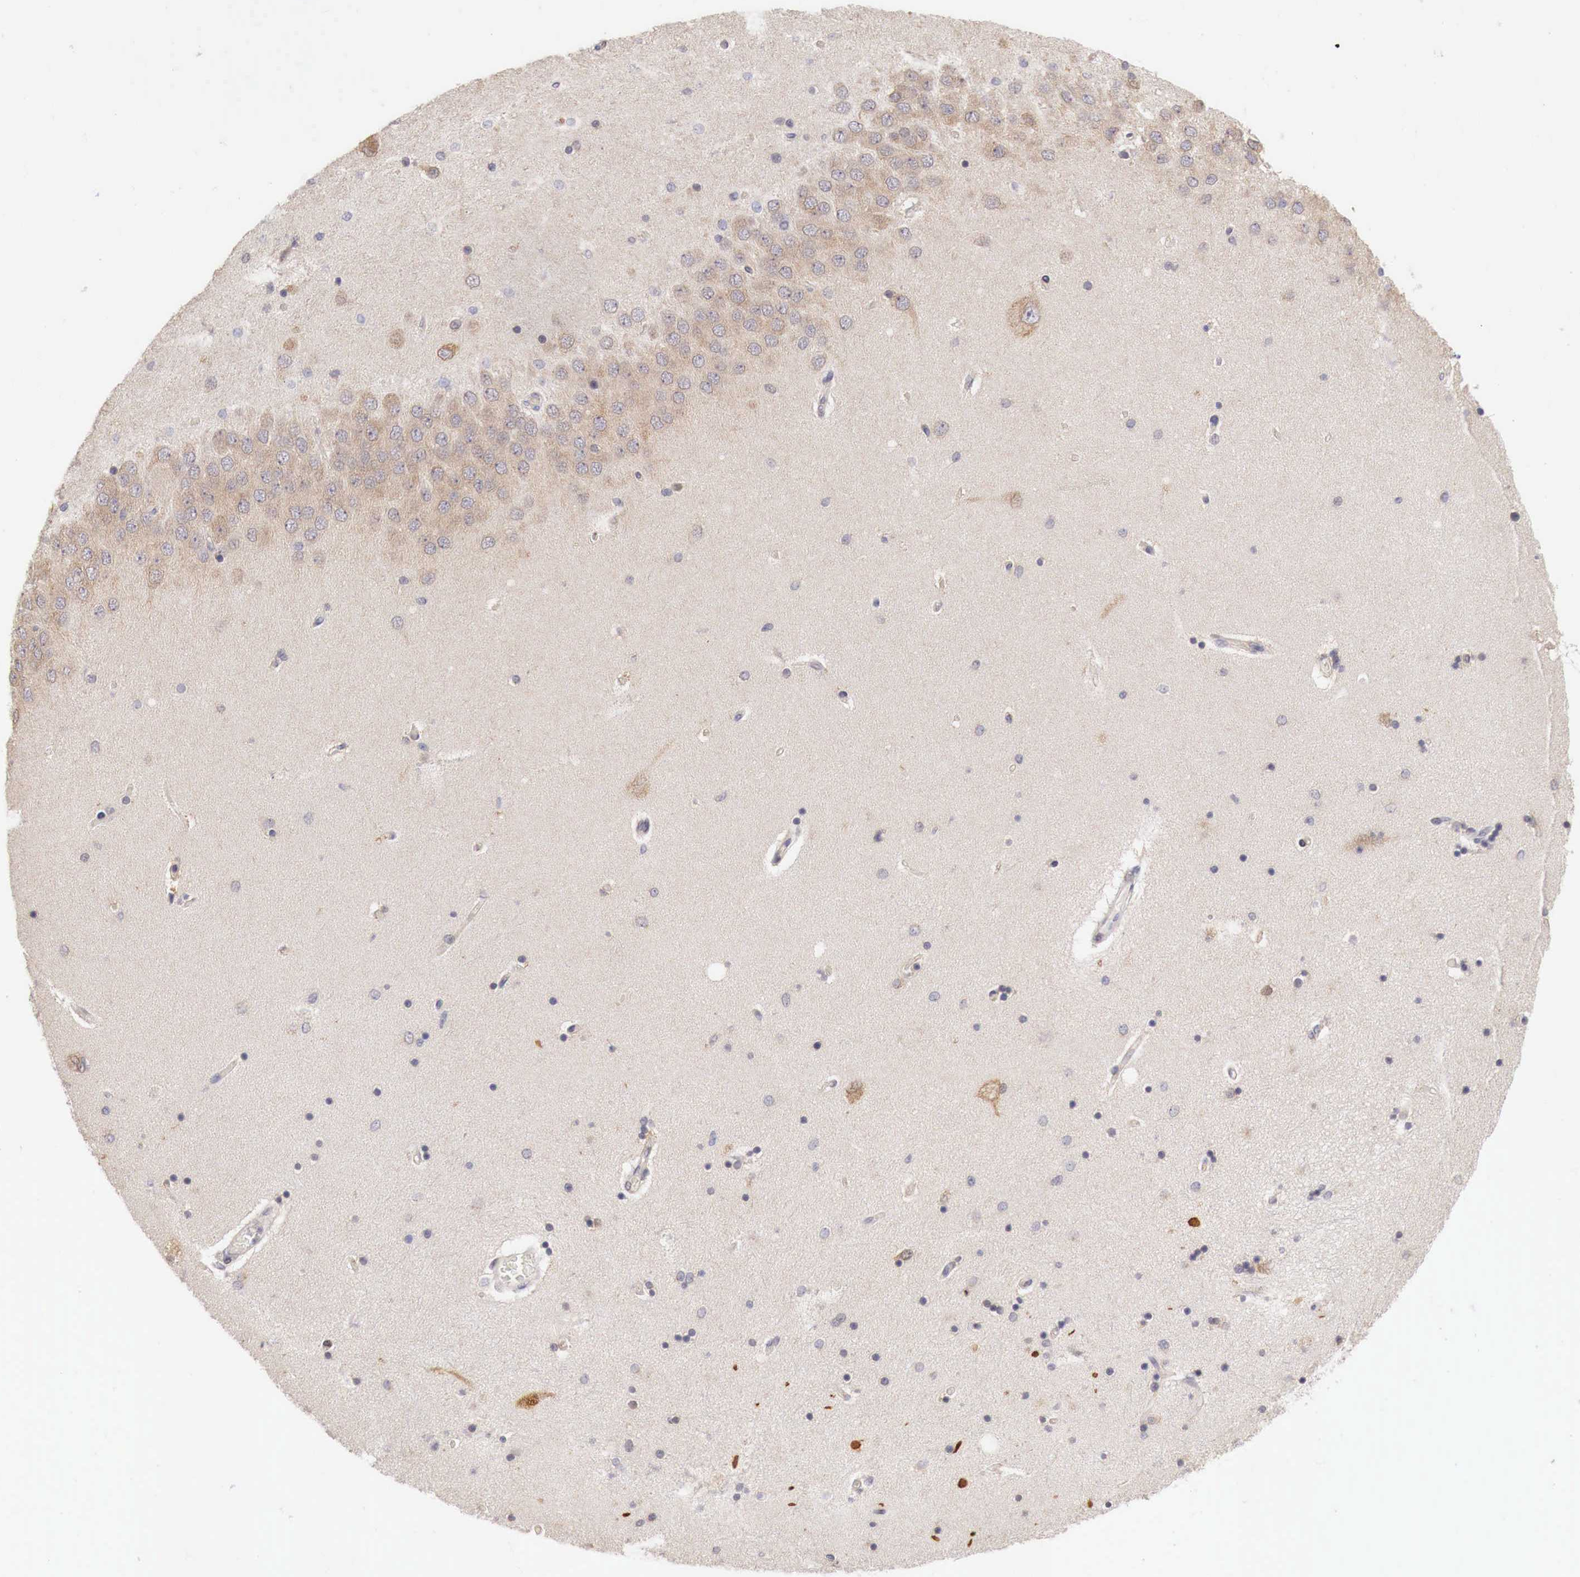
{"staining": {"intensity": "weak", "quantity": "25%-75%", "location": "nuclear"}, "tissue": "hippocampus", "cell_type": "Glial cells", "image_type": "normal", "snomed": [{"axis": "morphology", "description": "Normal tissue, NOS"}, {"axis": "topography", "description": "Hippocampus"}], "caption": "The histopathology image shows staining of unremarkable hippocampus, revealing weak nuclear protein expression (brown color) within glial cells.", "gene": "PABIR2", "patient": {"sex": "female", "age": 54}}